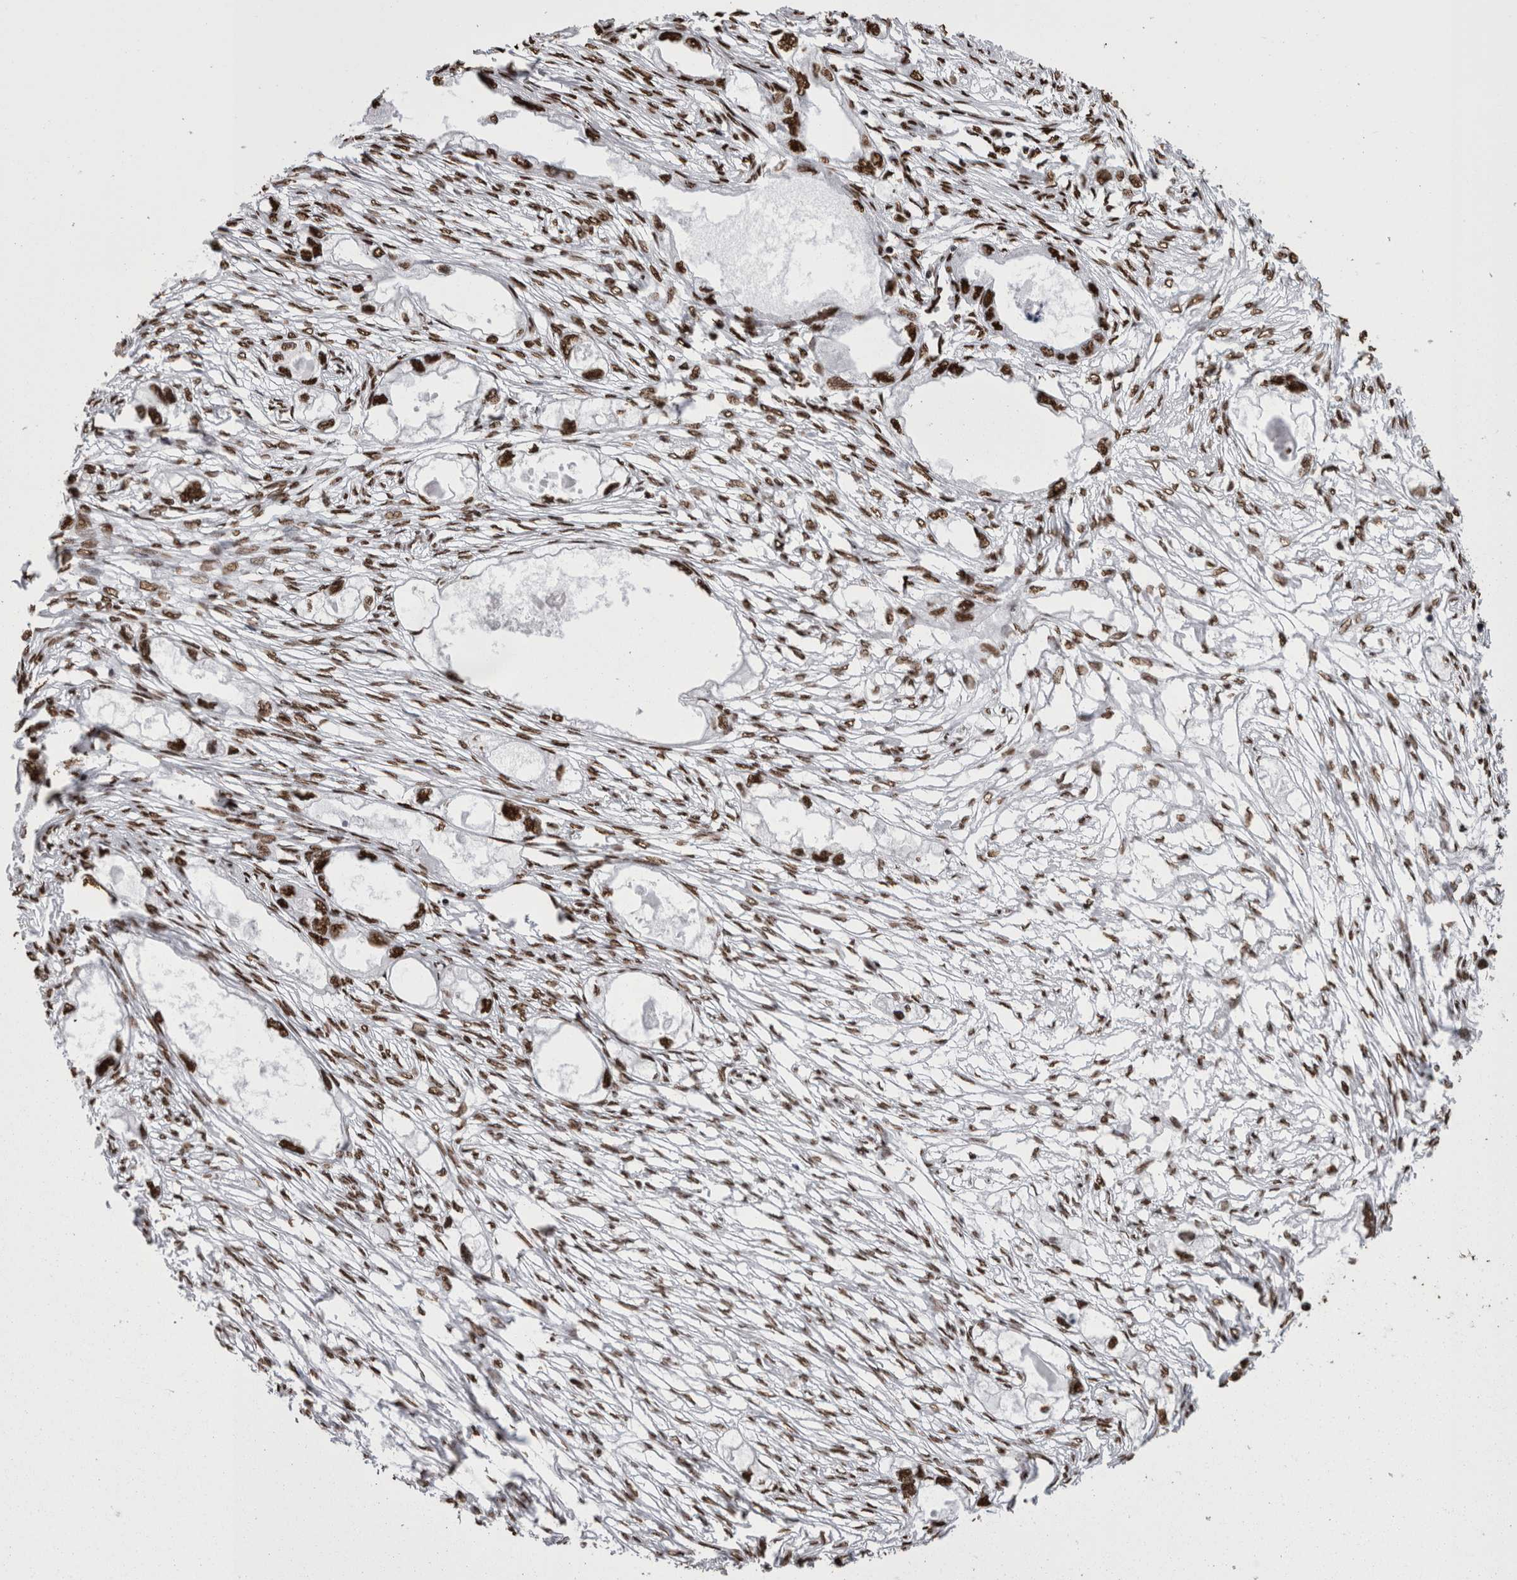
{"staining": {"intensity": "strong", "quantity": ">75%", "location": "nuclear"}, "tissue": "endometrial cancer", "cell_type": "Tumor cells", "image_type": "cancer", "snomed": [{"axis": "morphology", "description": "Adenocarcinoma, NOS"}, {"axis": "morphology", "description": "Adenocarcinoma, metastatic, NOS"}, {"axis": "topography", "description": "Adipose tissue"}, {"axis": "topography", "description": "Endometrium"}], "caption": "Endometrial cancer stained with a protein marker demonstrates strong staining in tumor cells.", "gene": "HNRNPM", "patient": {"sex": "female", "age": 67}}